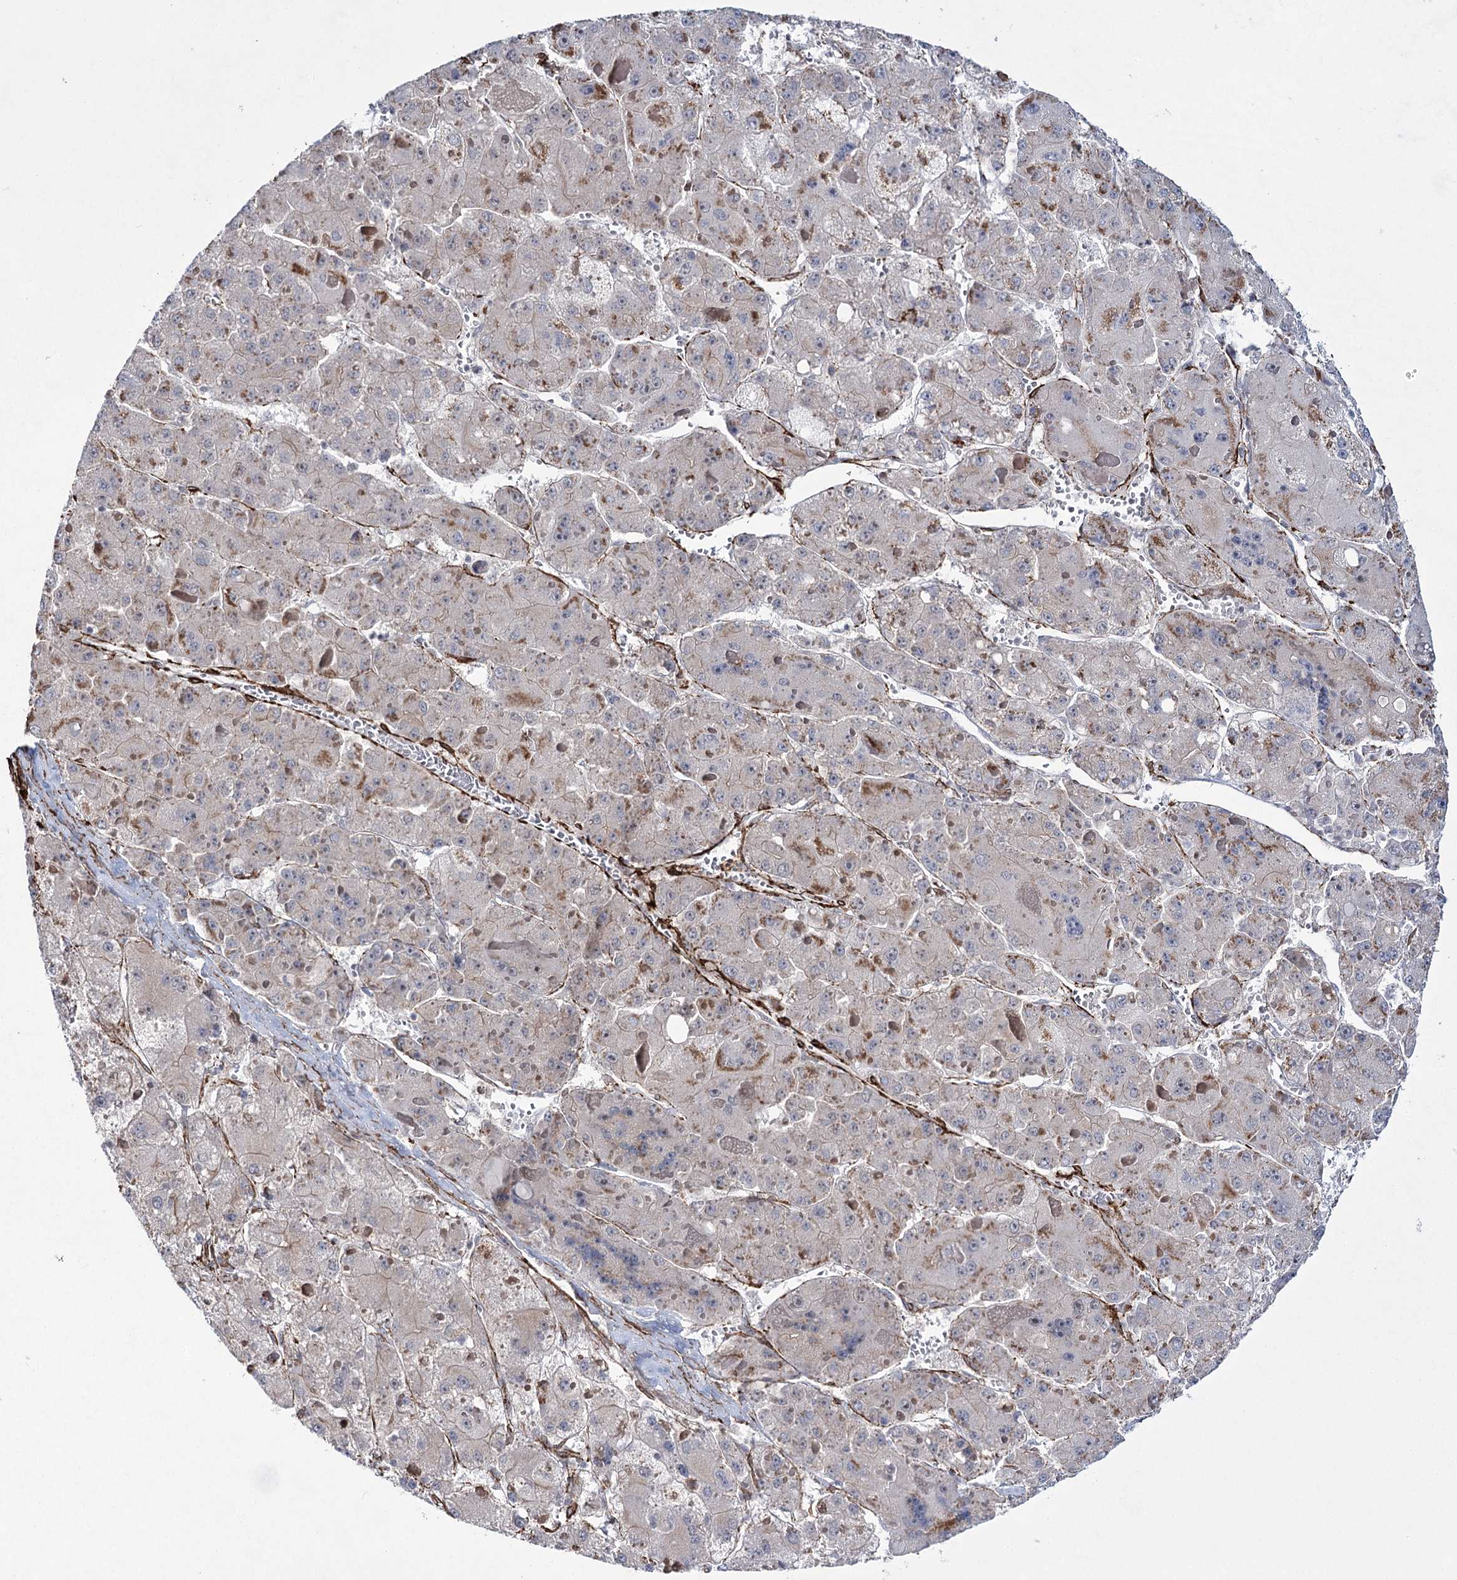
{"staining": {"intensity": "weak", "quantity": "25%-75%", "location": "cytoplasmic/membranous"}, "tissue": "liver cancer", "cell_type": "Tumor cells", "image_type": "cancer", "snomed": [{"axis": "morphology", "description": "Carcinoma, Hepatocellular, NOS"}, {"axis": "topography", "description": "Liver"}], "caption": "IHC micrograph of human liver hepatocellular carcinoma stained for a protein (brown), which displays low levels of weak cytoplasmic/membranous positivity in about 25%-75% of tumor cells.", "gene": "CWF19L1", "patient": {"sex": "female", "age": 73}}